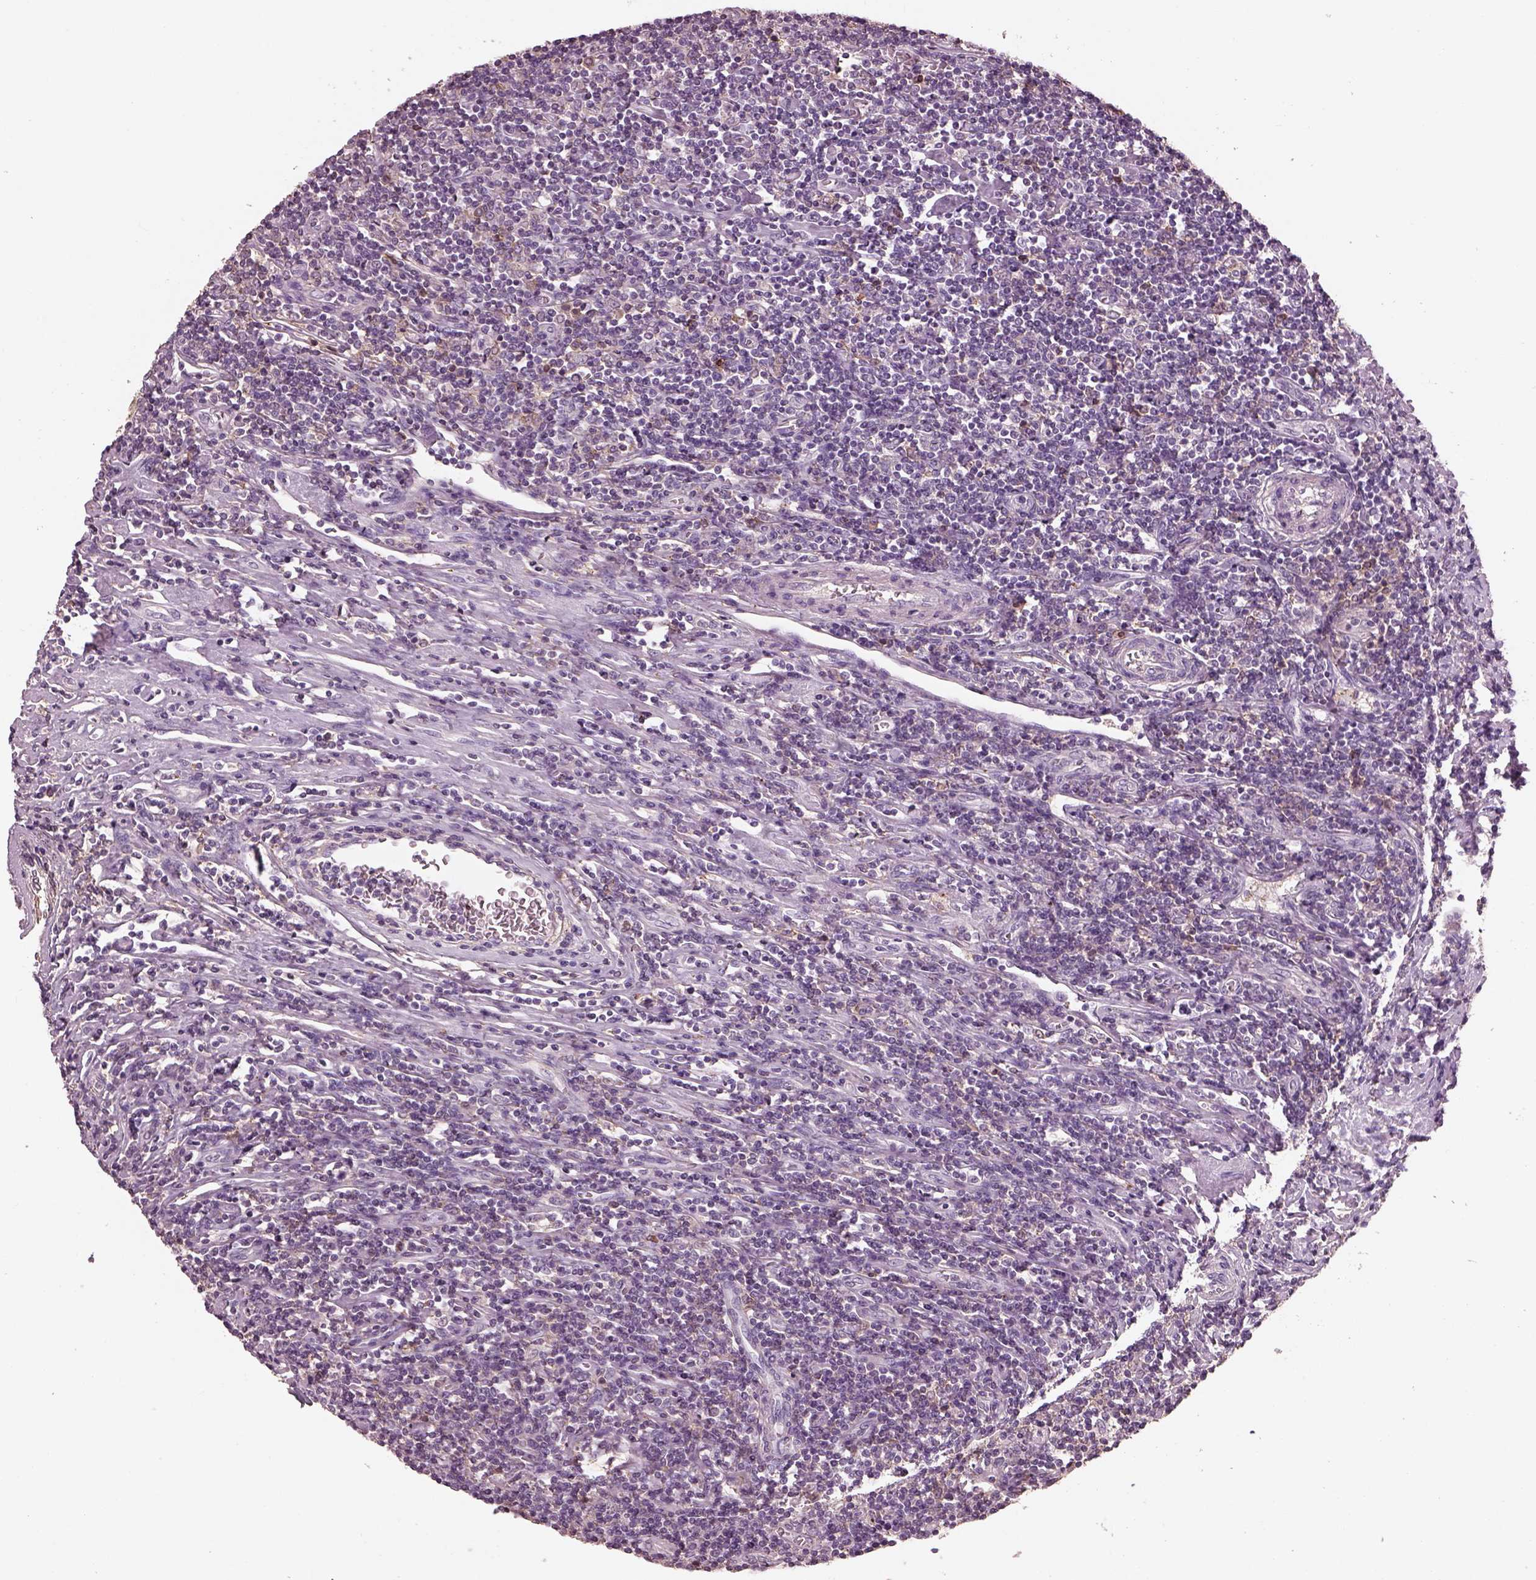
{"staining": {"intensity": "negative", "quantity": "none", "location": "none"}, "tissue": "lymphoma", "cell_type": "Tumor cells", "image_type": "cancer", "snomed": [{"axis": "morphology", "description": "Hodgkin's disease, NOS"}, {"axis": "topography", "description": "Lymph node"}], "caption": "An image of human Hodgkin's disease is negative for staining in tumor cells. (DAB IHC visualized using brightfield microscopy, high magnification).", "gene": "SRI", "patient": {"sex": "male", "age": 40}}